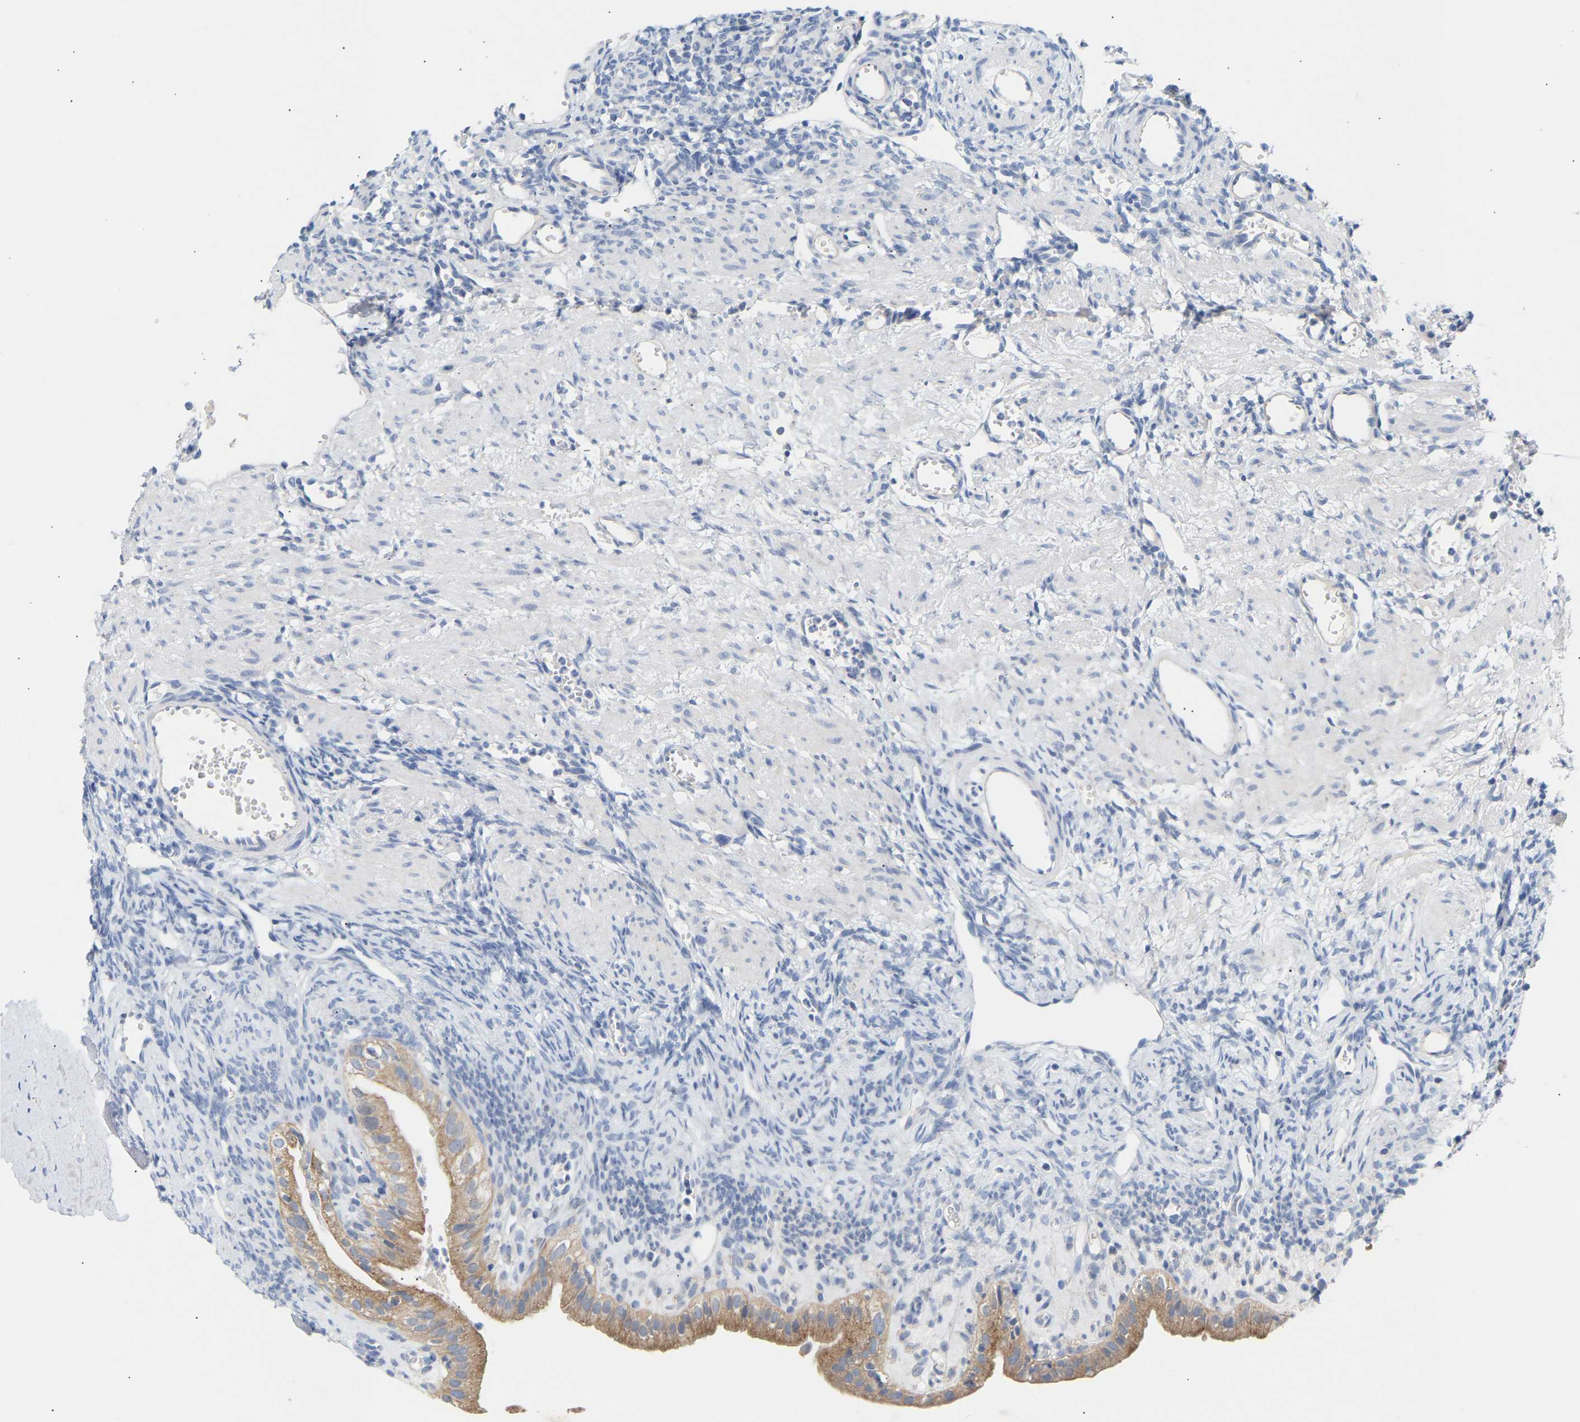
{"staining": {"intensity": "weak", "quantity": ">75%", "location": "cytoplasmic/membranous"}, "tissue": "ovary", "cell_type": "Follicle cells", "image_type": "normal", "snomed": [{"axis": "morphology", "description": "Normal tissue, NOS"}, {"axis": "topography", "description": "Ovary"}], "caption": "This photomicrograph demonstrates immunohistochemistry (IHC) staining of benign ovary, with low weak cytoplasmic/membranous positivity in about >75% of follicle cells.", "gene": "PEX1", "patient": {"sex": "female", "age": 33}}